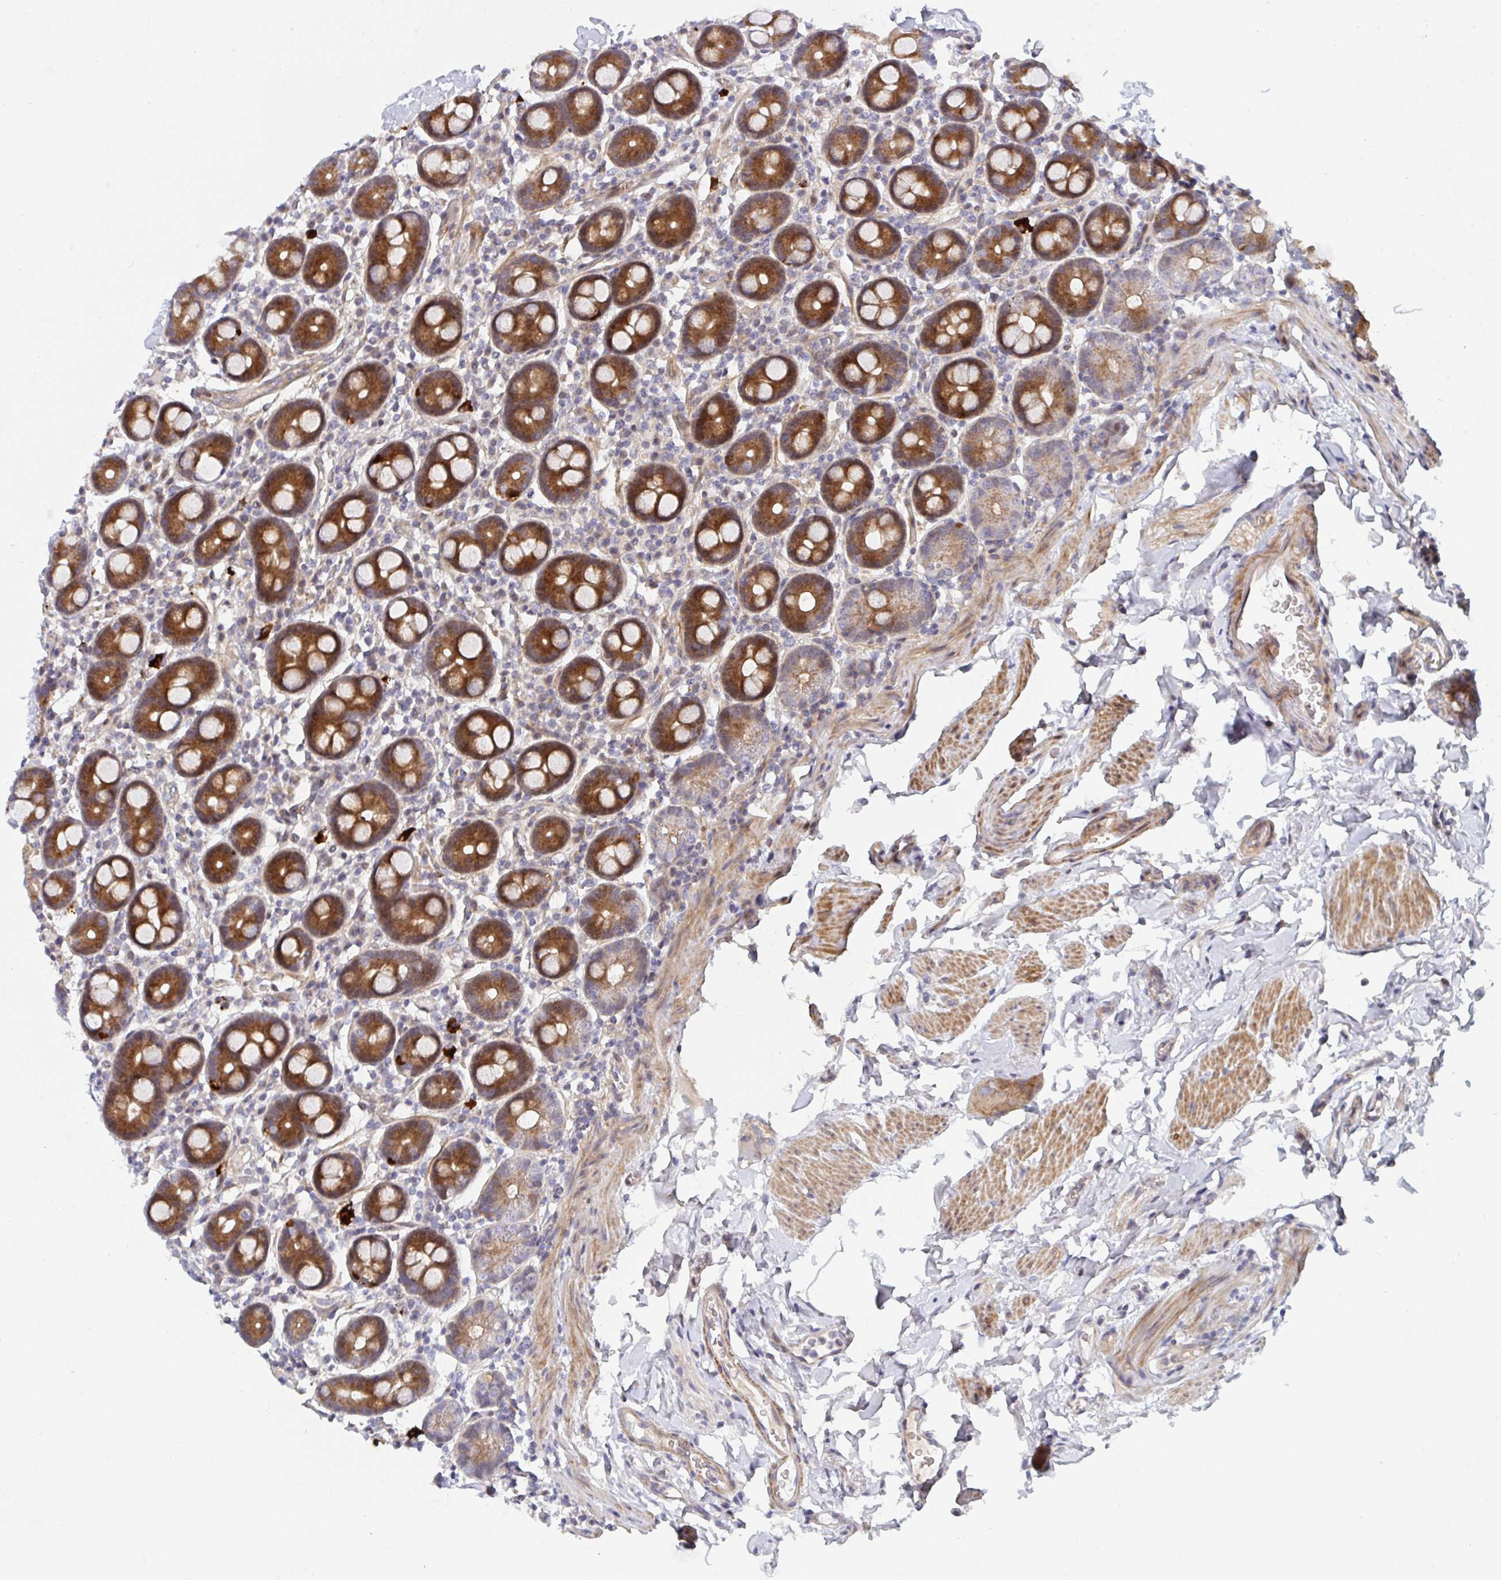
{"staining": {"intensity": "strong", "quantity": ">75%", "location": "cytoplasmic/membranous"}, "tissue": "duodenum", "cell_type": "Glandular cells", "image_type": "normal", "snomed": [{"axis": "morphology", "description": "Normal tissue, NOS"}, {"axis": "topography", "description": "Pancreas"}, {"axis": "topography", "description": "Duodenum"}], "caption": "DAB (3,3'-diaminobenzidine) immunohistochemical staining of benign human duodenum demonstrates strong cytoplasmic/membranous protein staining in approximately >75% of glandular cells. (Brightfield microscopy of DAB IHC at high magnification).", "gene": "TNFSF4", "patient": {"sex": "male", "age": 59}}